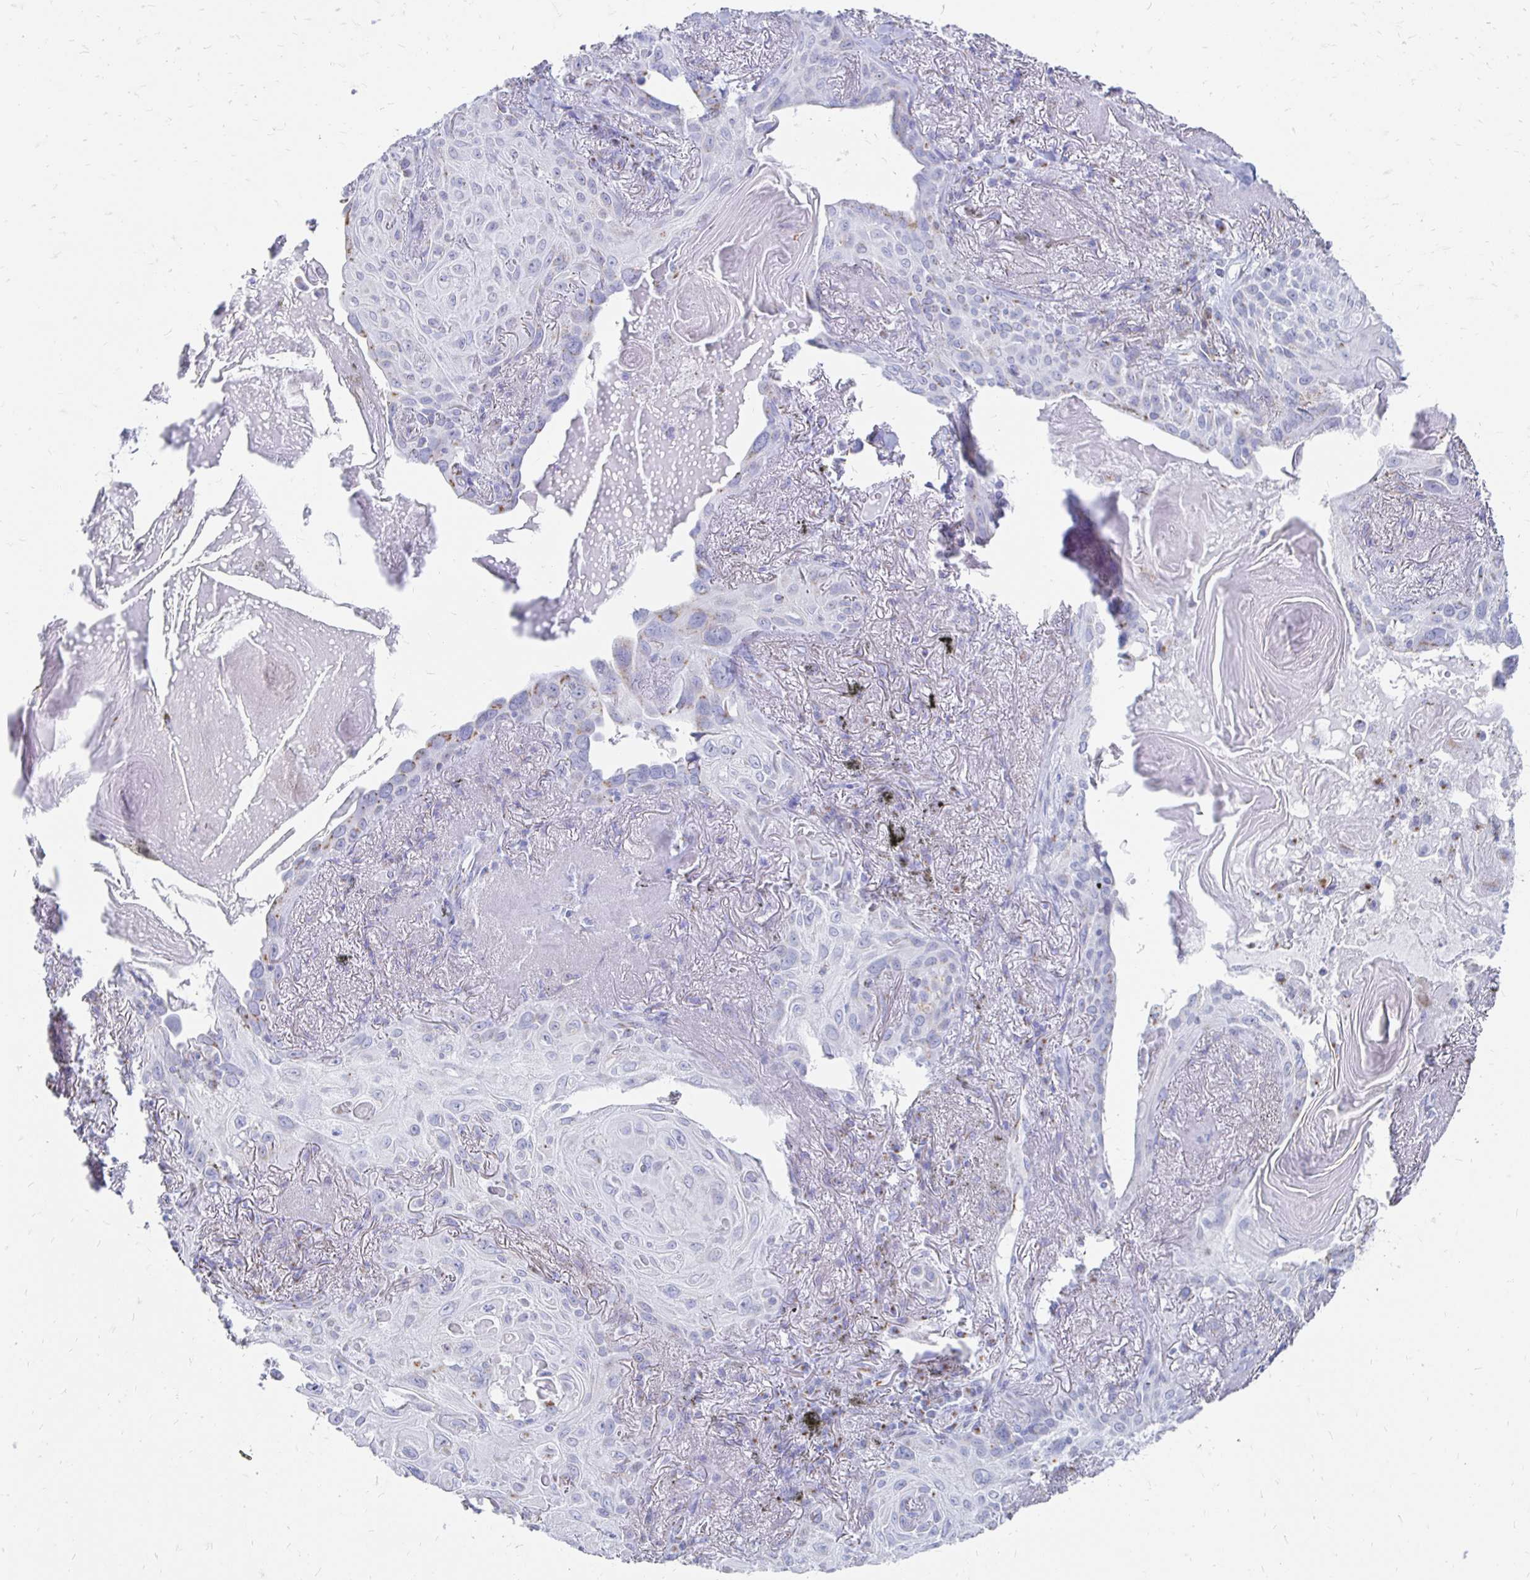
{"staining": {"intensity": "negative", "quantity": "none", "location": "none"}, "tissue": "lung cancer", "cell_type": "Tumor cells", "image_type": "cancer", "snomed": [{"axis": "morphology", "description": "Squamous cell carcinoma, NOS"}, {"axis": "topography", "description": "Lung"}], "caption": "Immunohistochemical staining of human lung squamous cell carcinoma reveals no significant positivity in tumor cells. (Brightfield microscopy of DAB immunohistochemistry at high magnification).", "gene": "PAGE4", "patient": {"sex": "male", "age": 79}}